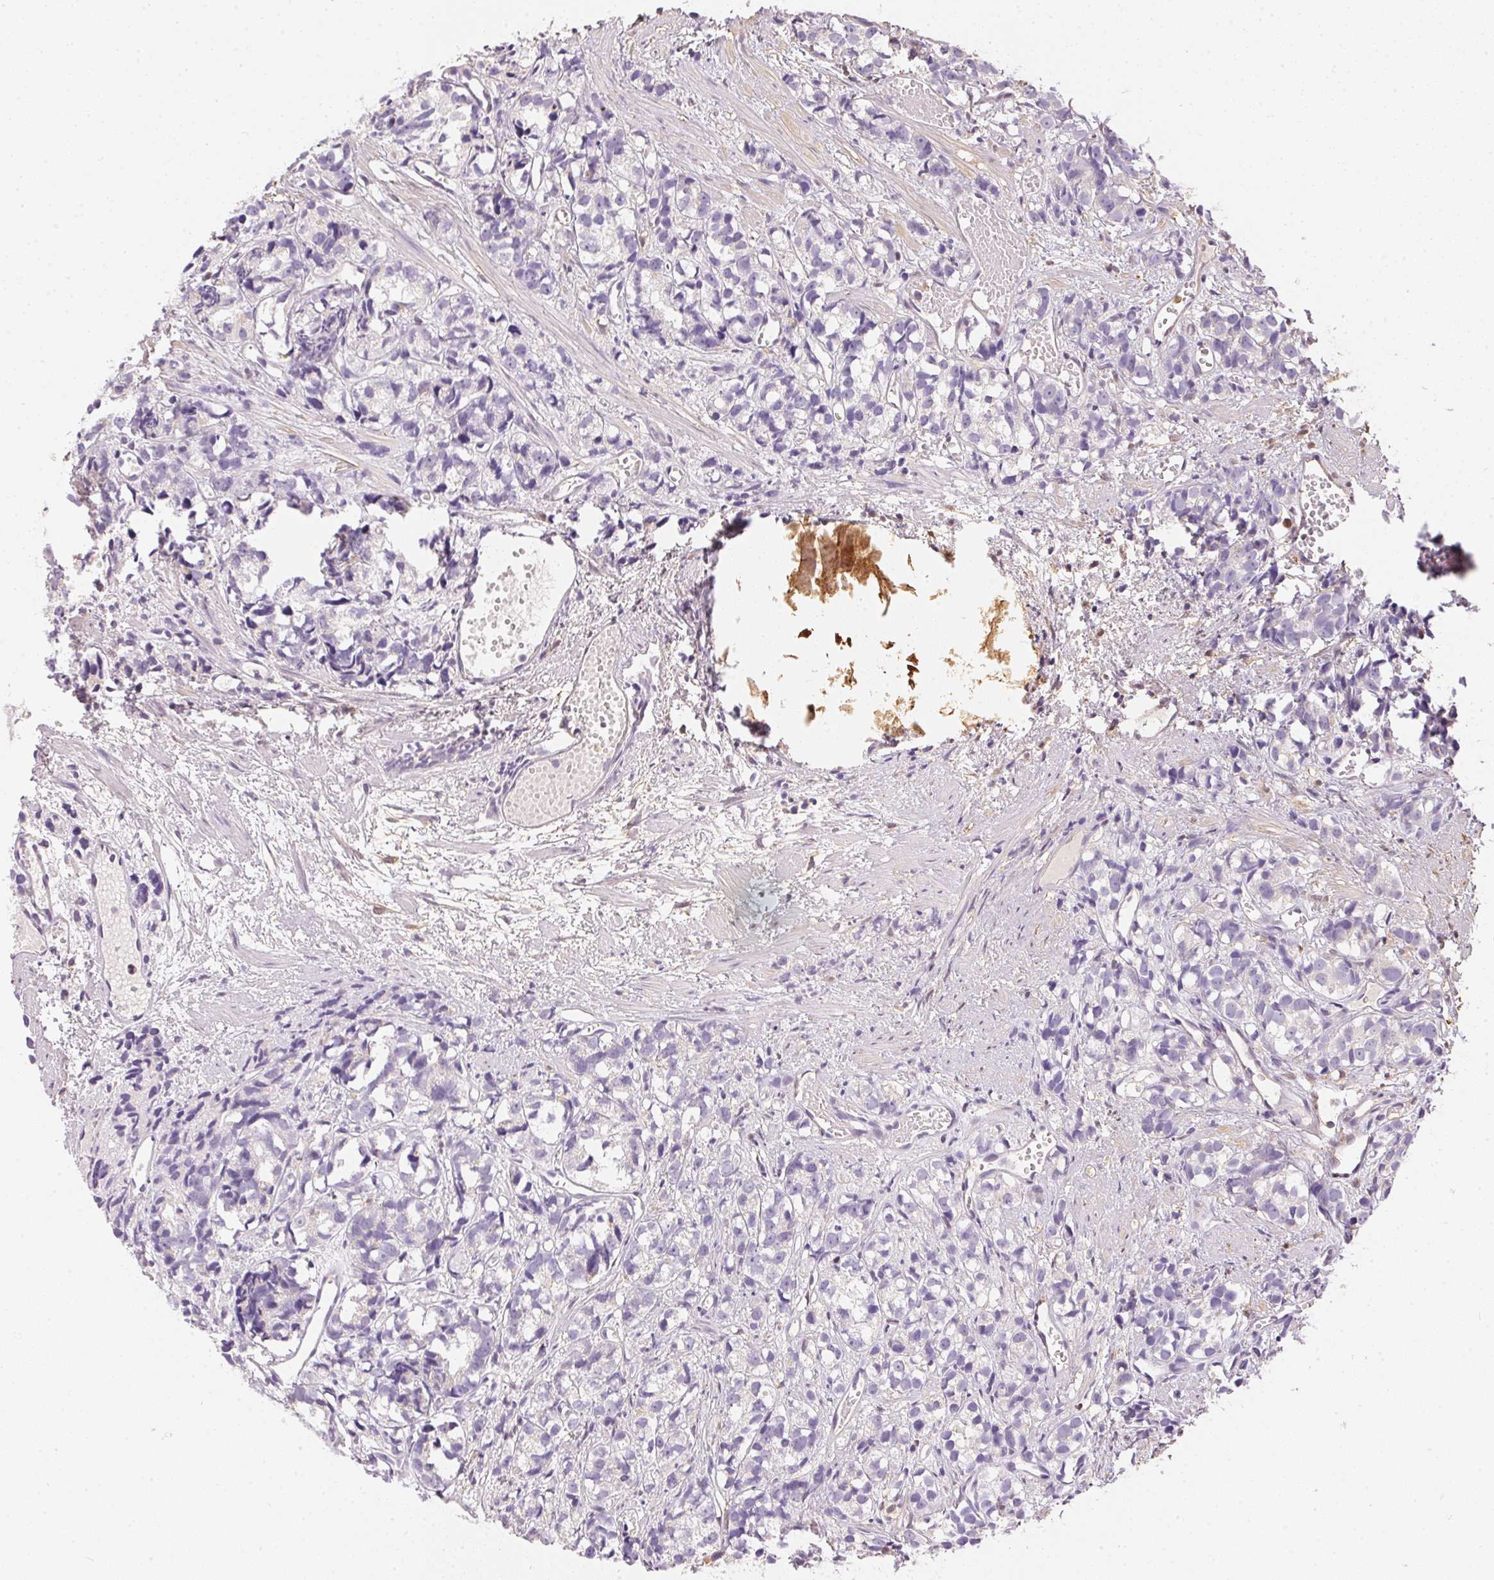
{"staining": {"intensity": "negative", "quantity": "none", "location": "none"}, "tissue": "prostate cancer", "cell_type": "Tumor cells", "image_type": "cancer", "snomed": [{"axis": "morphology", "description": "Adenocarcinoma, High grade"}, {"axis": "topography", "description": "Prostate"}], "caption": "DAB (3,3'-diaminobenzidine) immunohistochemical staining of human adenocarcinoma (high-grade) (prostate) demonstrates no significant staining in tumor cells. (DAB immunohistochemistry visualized using brightfield microscopy, high magnification).", "gene": "S100A3", "patient": {"sex": "male", "age": 77}}